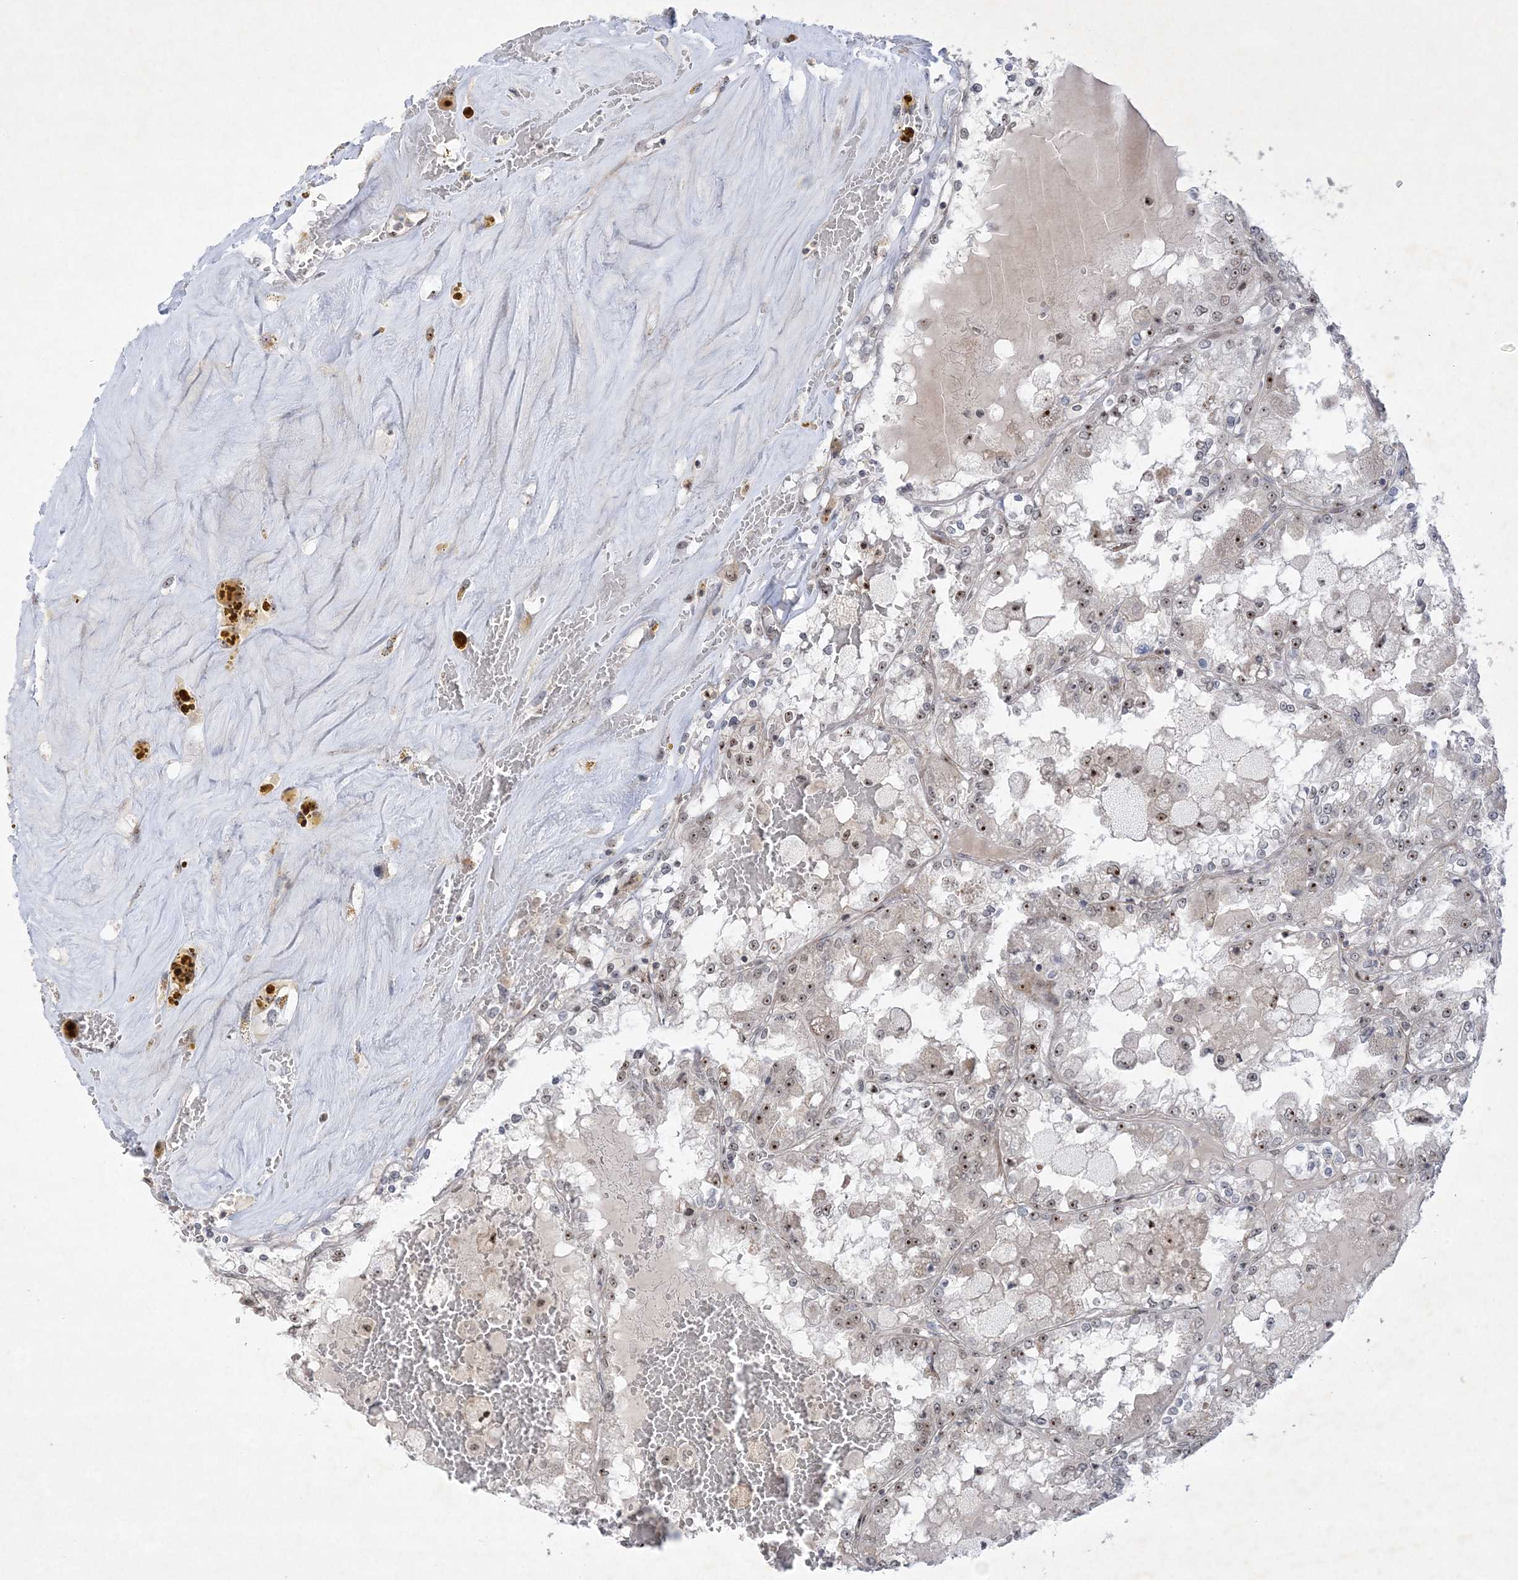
{"staining": {"intensity": "negative", "quantity": "none", "location": "none"}, "tissue": "renal cancer", "cell_type": "Tumor cells", "image_type": "cancer", "snomed": [{"axis": "morphology", "description": "Adenocarcinoma, NOS"}, {"axis": "topography", "description": "Kidney"}], "caption": "Immunohistochemistry histopathology image of renal adenocarcinoma stained for a protein (brown), which demonstrates no positivity in tumor cells.", "gene": "NPM3", "patient": {"sex": "female", "age": 56}}